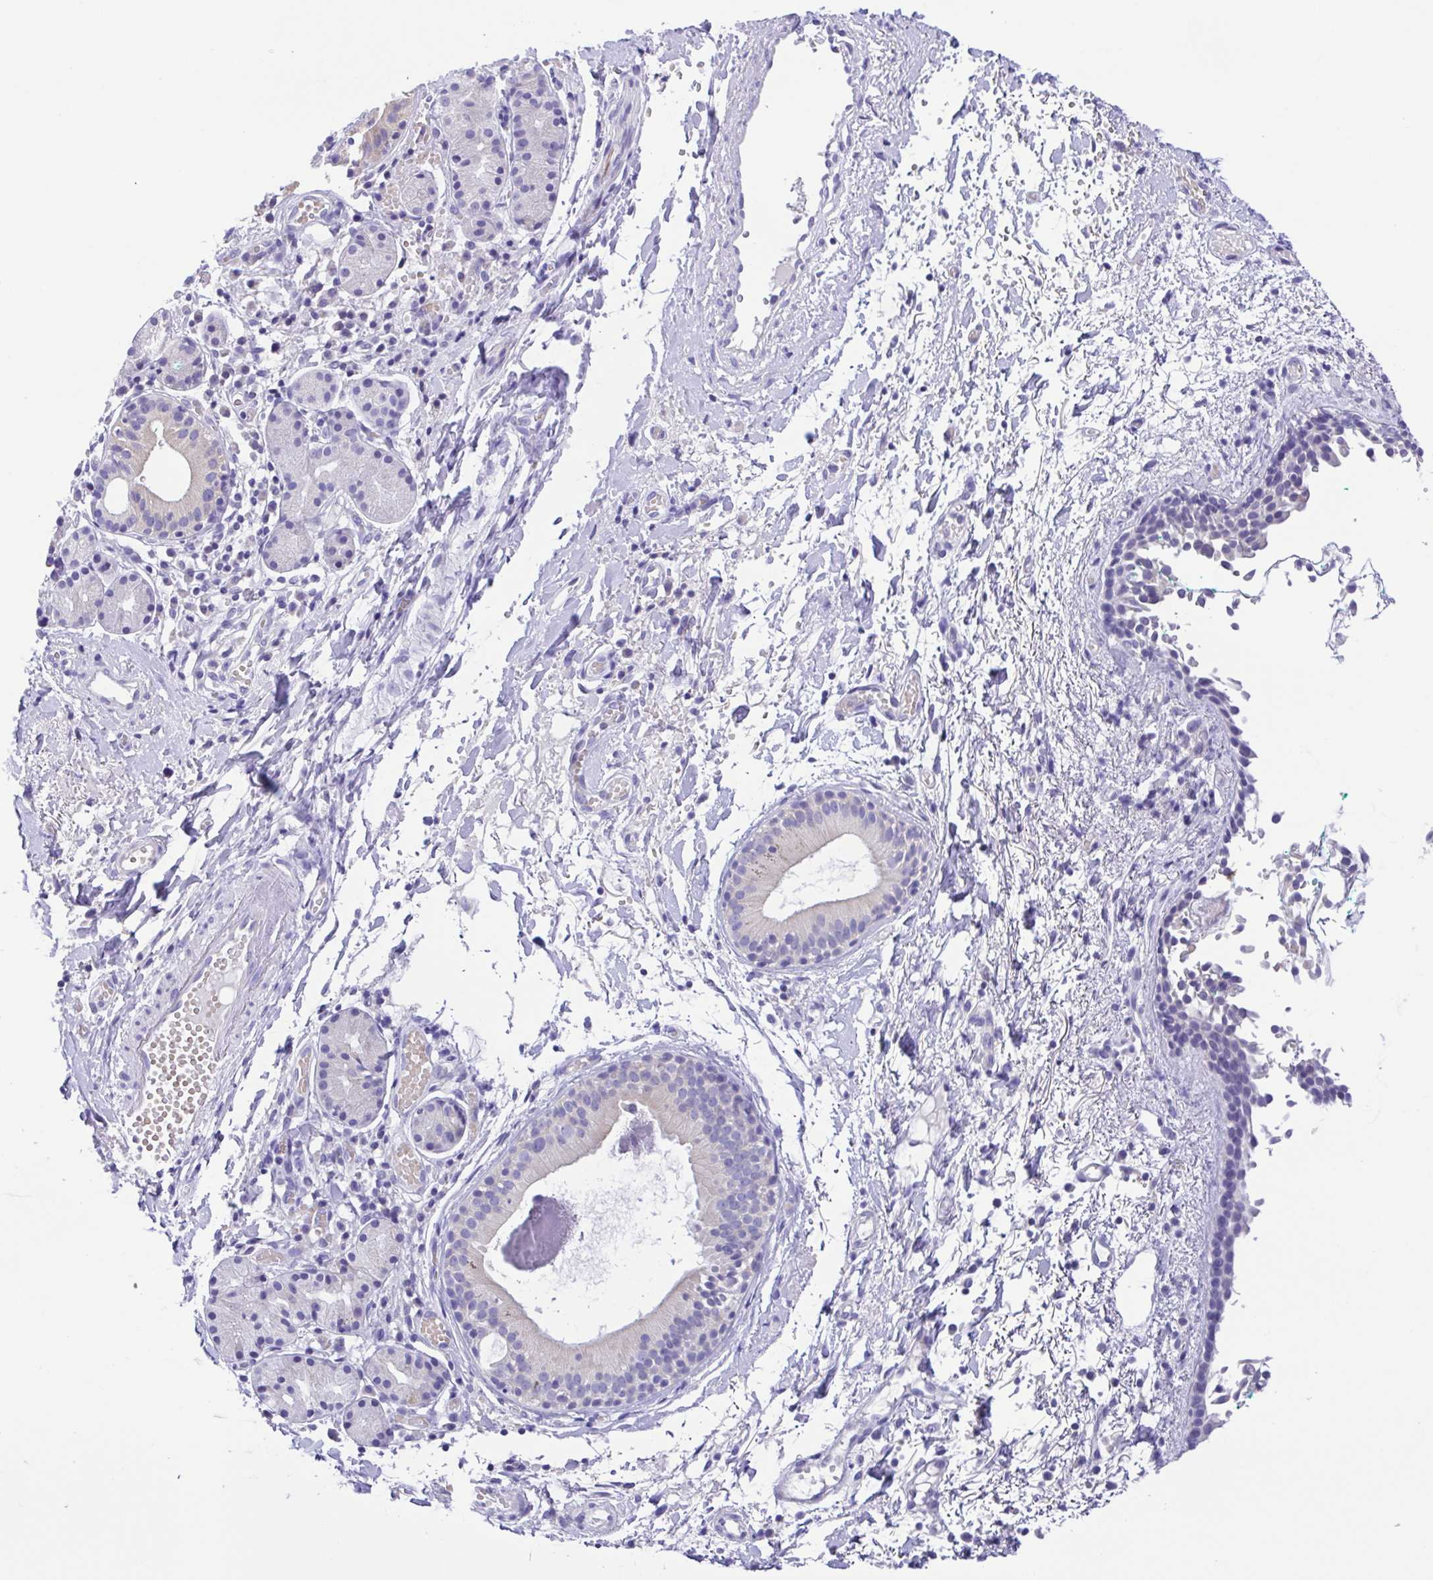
{"staining": {"intensity": "negative", "quantity": "none", "location": "none"}, "tissue": "nasopharynx", "cell_type": "Respiratory epithelial cells", "image_type": "normal", "snomed": [{"axis": "morphology", "description": "Normal tissue, NOS"}, {"axis": "morphology", "description": "Basal cell carcinoma"}, {"axis": "topography", "description": "Cartilage tissue"}, {"axis": "topography", "description": "Nasopharynx"}, {"axis": "topography", "description": "Oral tissue"}], "caption": "An immunohistochemistry photomicrograph of normal nasopharynx is shown. There is no staining in respiratory epithelial cells of nasopharynx. (Brightfield microscopy of DAB (3,3'-diaminobenzidine) IHC at high magnification).", "gene": "CD72", "patient": {"sex": "female", "age": 77}}